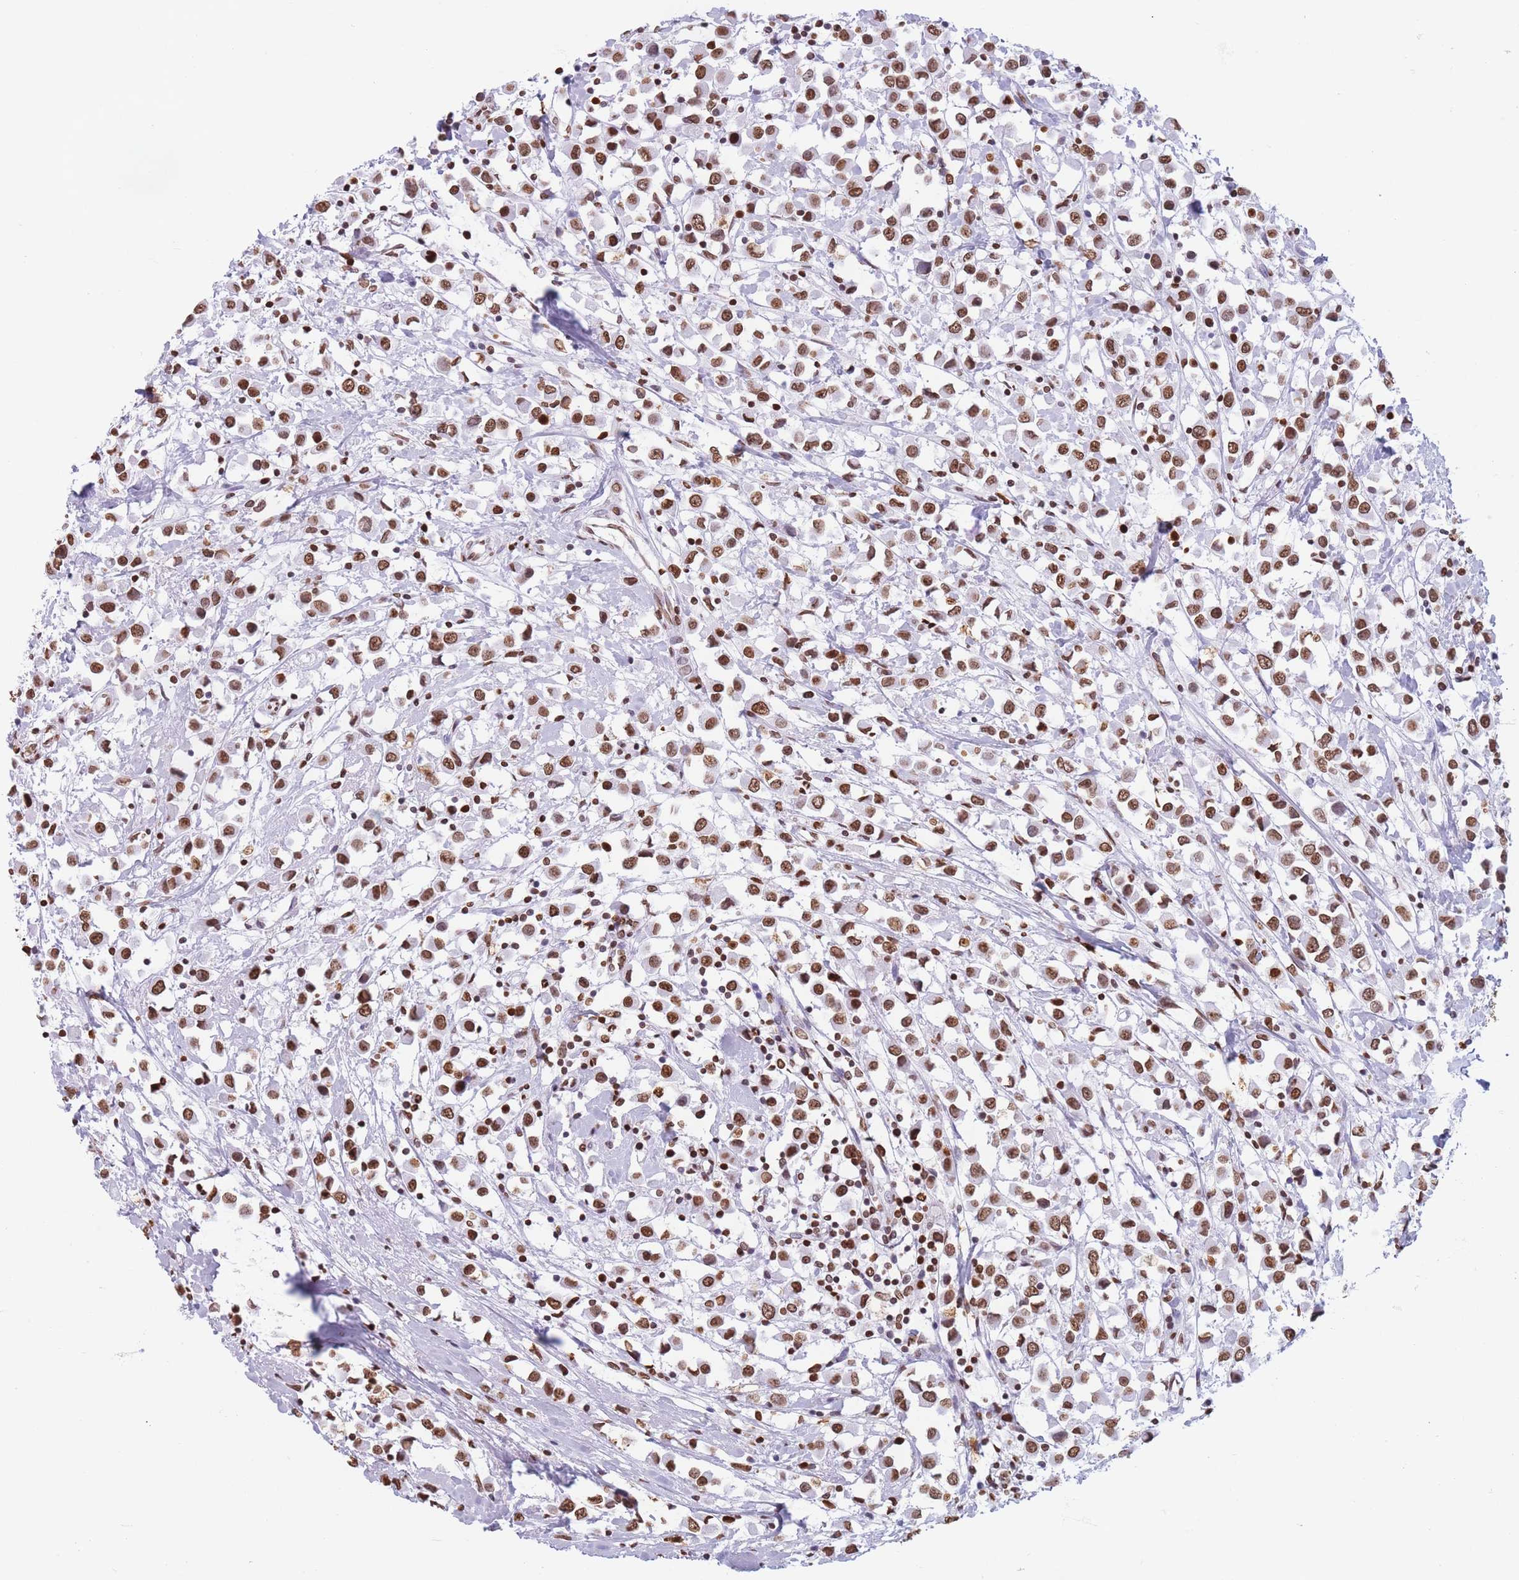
{"staining": {"intensity": "moderate", "quantity": ">75%", "location": "nuclear"}, "tissue": "breast cancer", "cell_type": "Tumor cells", "image_type": "cancer", "snomed": [{"axis": "morphology", "description": "Duct carcinoma"}, {"axis": "topography", "description": "Breast"}], "caption": "Immunohistochemical staining of breast cancer (intraductal carcinoma) demonstrates medium levels of moderate nuclear positivity in approximately >75% of tumor cells. (brown staining indicates protein expression, while blue staining denotes nuclei).", "gene": "RYK", "patient": {"sex": "female", "age": 61}}